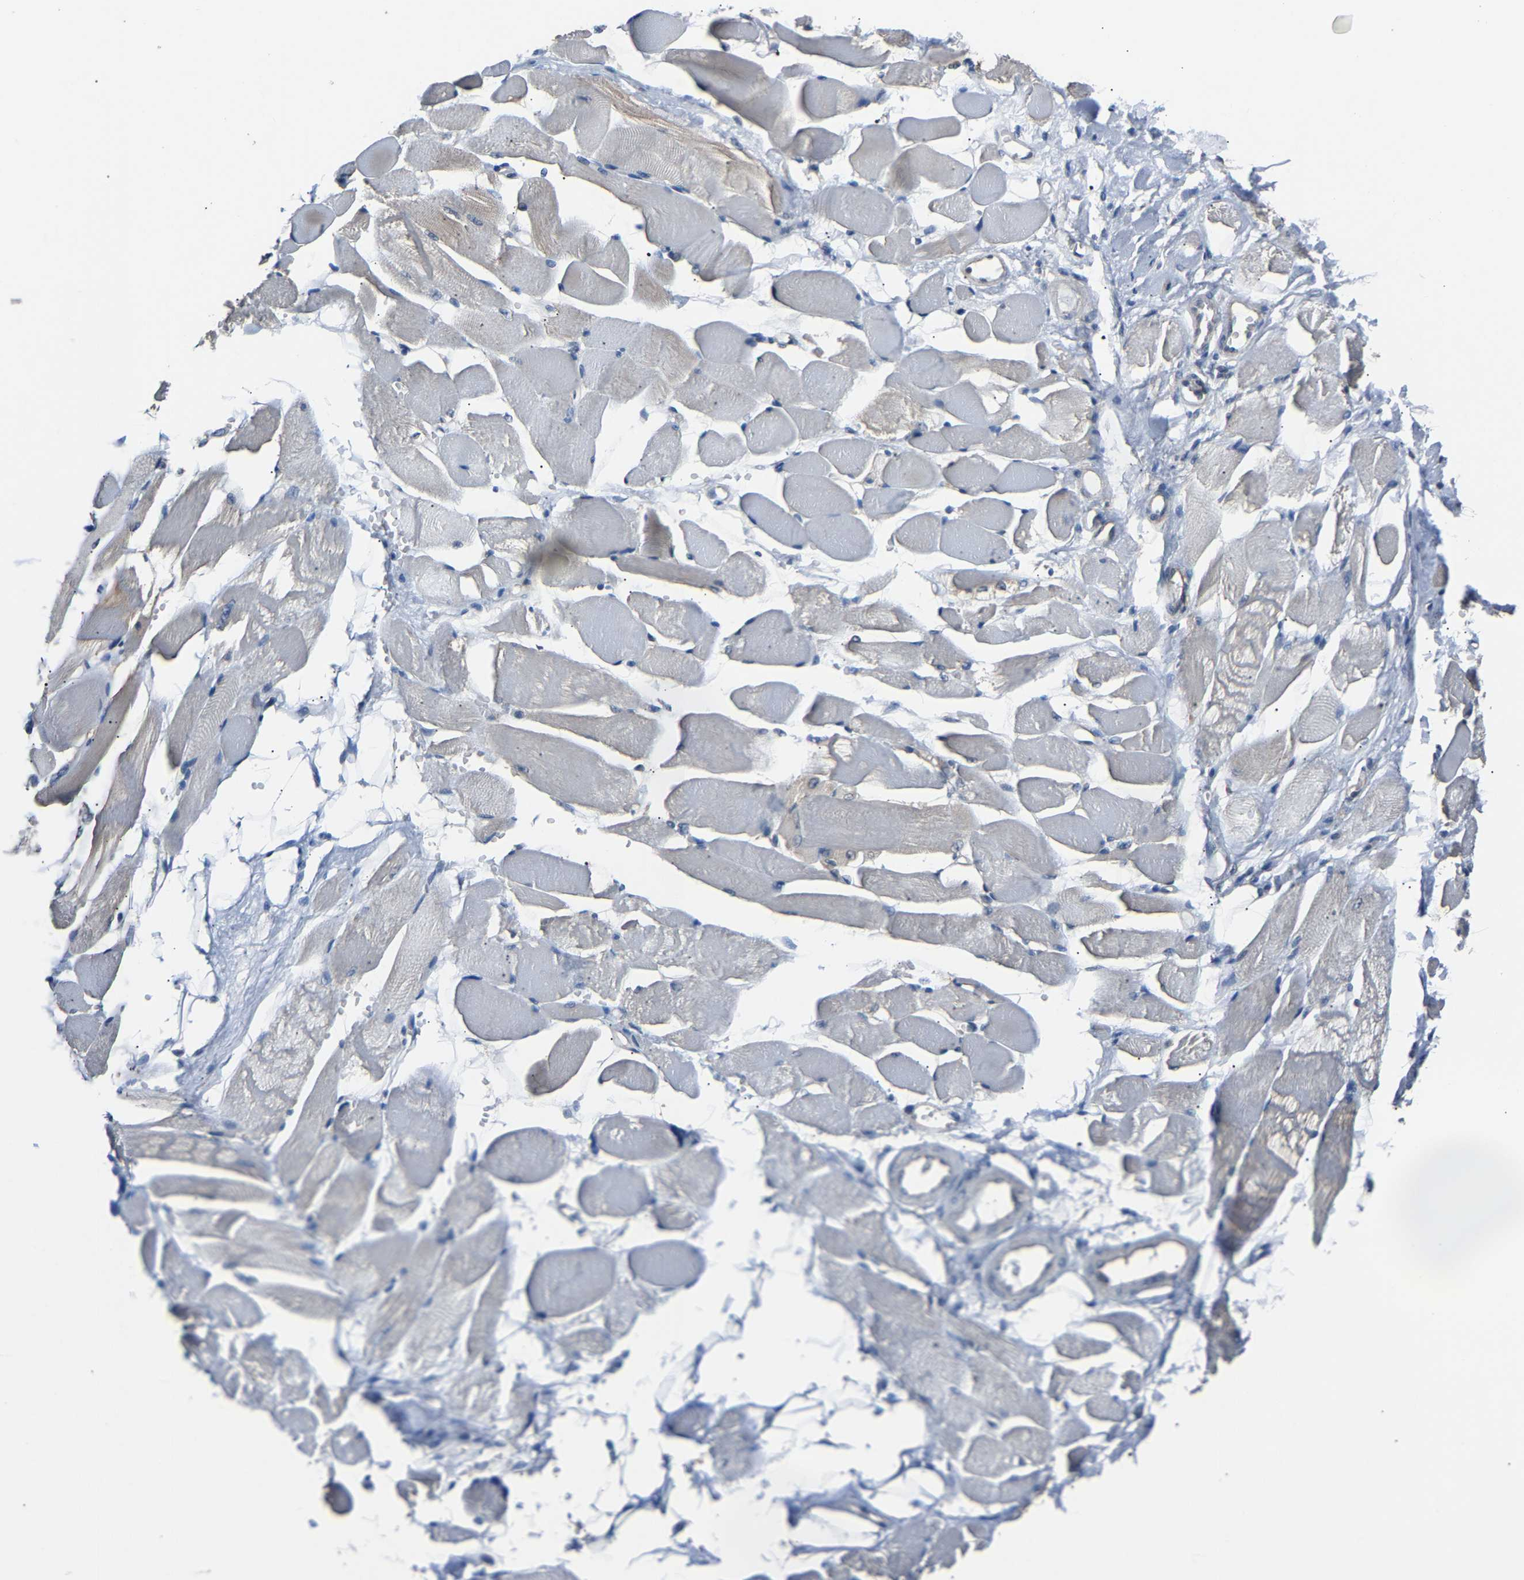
{"staining": {"intensity": "weak", "quantity": "<25%", "location": "cytoplasmic/membranous"}, "tissue": "skeletal muscle", "cell_type": "Myocytes", "image_type": "normal", "snomed": [{"axis": "morphology", "description": "Normal tissue, NOS"}, {"axis": "topography", "description": "Skeletal muscle"}, {"axis": "topography", "description": "Peripheral nerve tissue"}], "caption": "IHC image of unremarkable skeletal muscle stained for a protein (brown), which displays no staining in myocytes.", "gene": "ABCC9", "patient": {"sex": "female", "age": 84}}